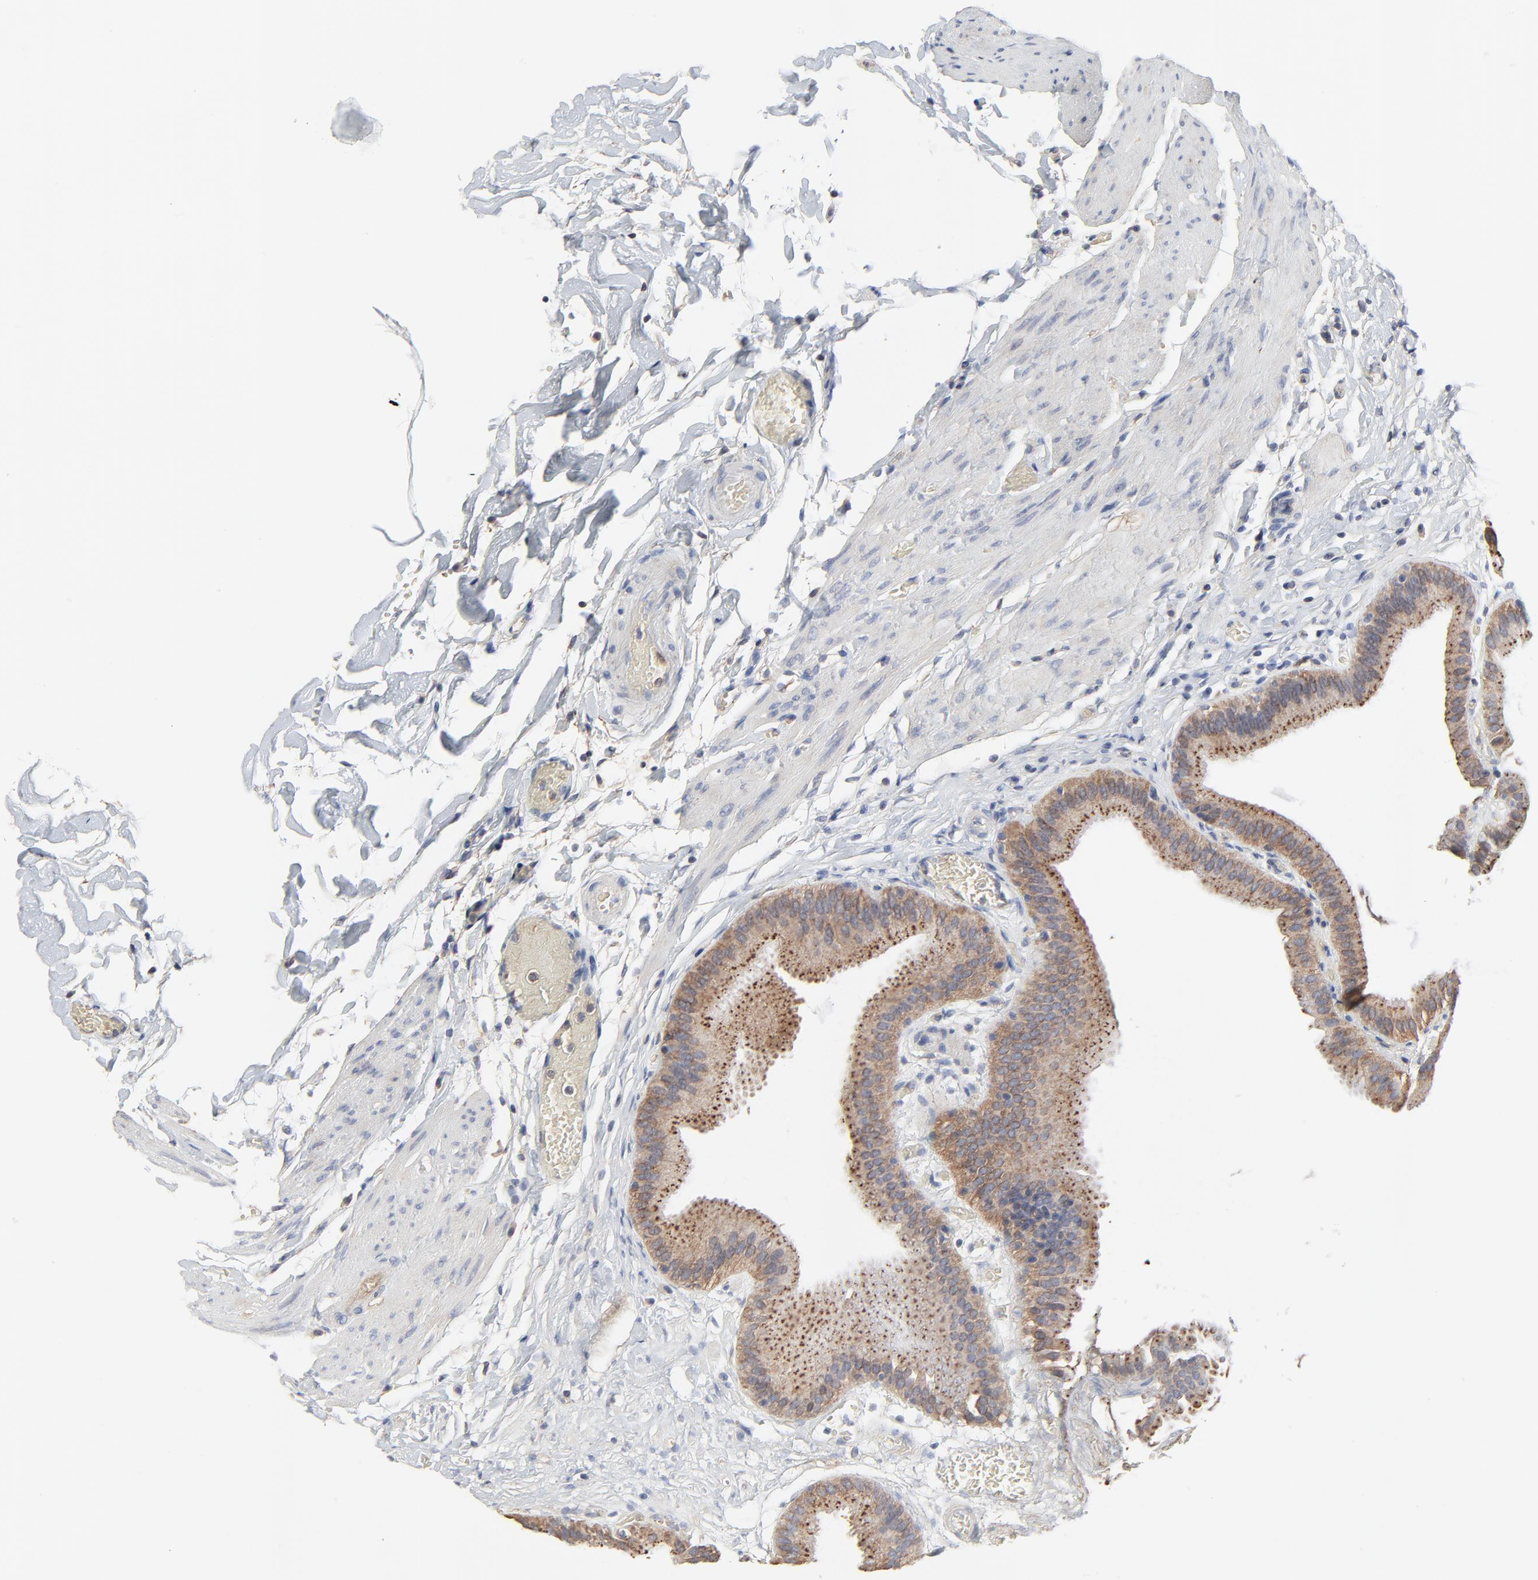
{"staining": {"intensity": "strong", "quantity": ">75%", "location": "cytoplasmic/membranous"}, "tissue": "gallbladder", "cell_type": "Glandular cells", "image_type": "normal", "snomed": [{"axis": "morphology", "description": "Normal tissue, NOS"}, {"axis": "topography", "description": "Gallbladder"}], "caption": "Protein staining of unremarkable gallbladder shows strong cytoplasmic/membranous staining in about >75% of glandular cells. (brown staining indicates protein expression, while blue staining denotes nuclei).", "gene": "NXF3", "patient": {"sex": "female", "age": 63}}